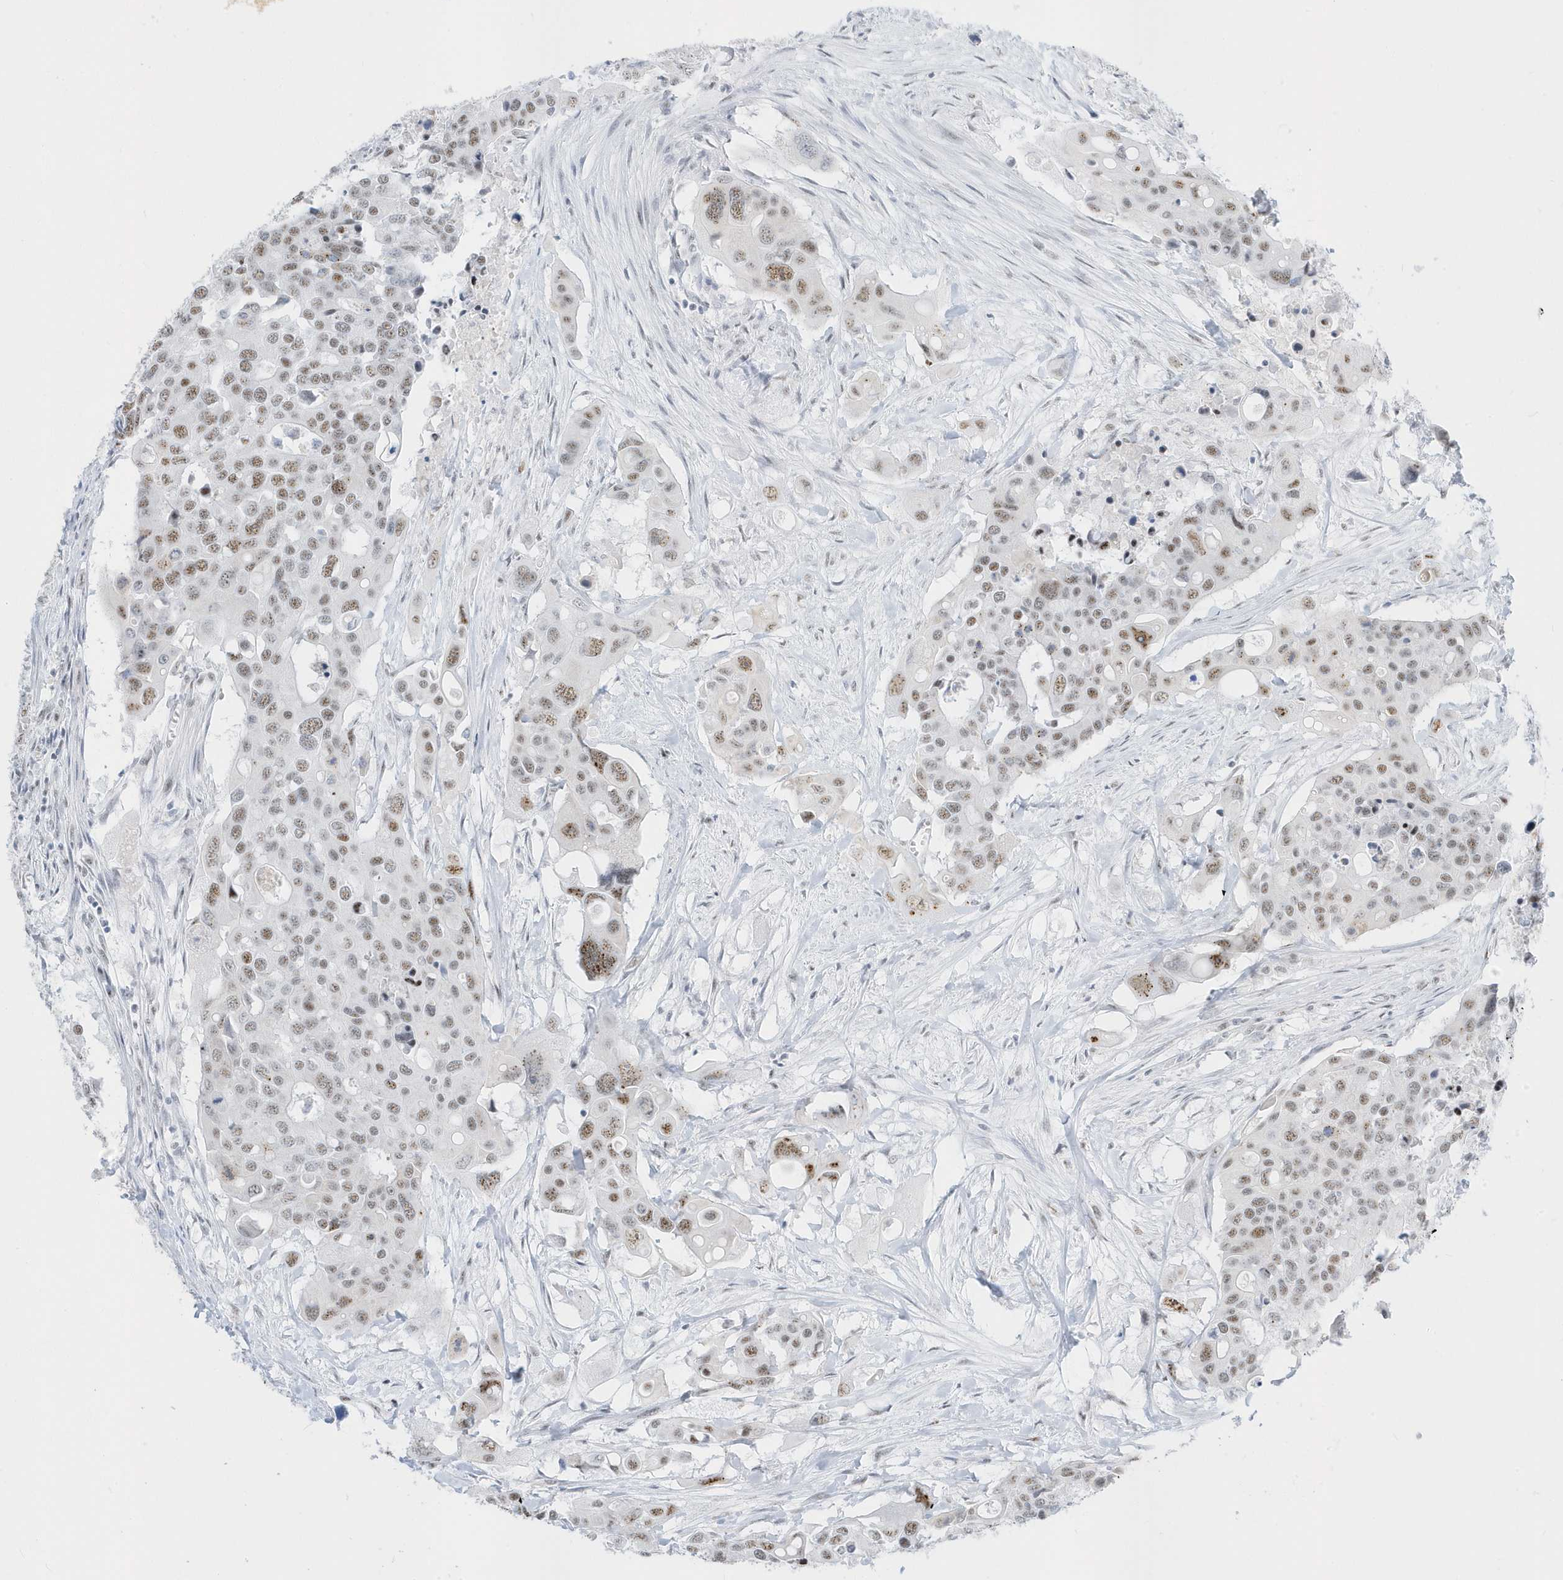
{"staining": {"intensity": "weak", "quantity": ">75%", "location": "nuclear"}, "tissue": "colorectal cancer", "cell_type": "Tumor cells", "image_type": "cancer", "snomed": [{"axis": "morphology", "description": "Adenocarcinoma, NOS"}, {"axis": "topography", "description": "Colon"}], "caption": "Colorectal cancer (adenocarcinoma) tissue displays weak nuclear positivity in about >75% of tumor cells", "gene": "PLEKHN1", "patient": {"sex": "male", "age": 77}}